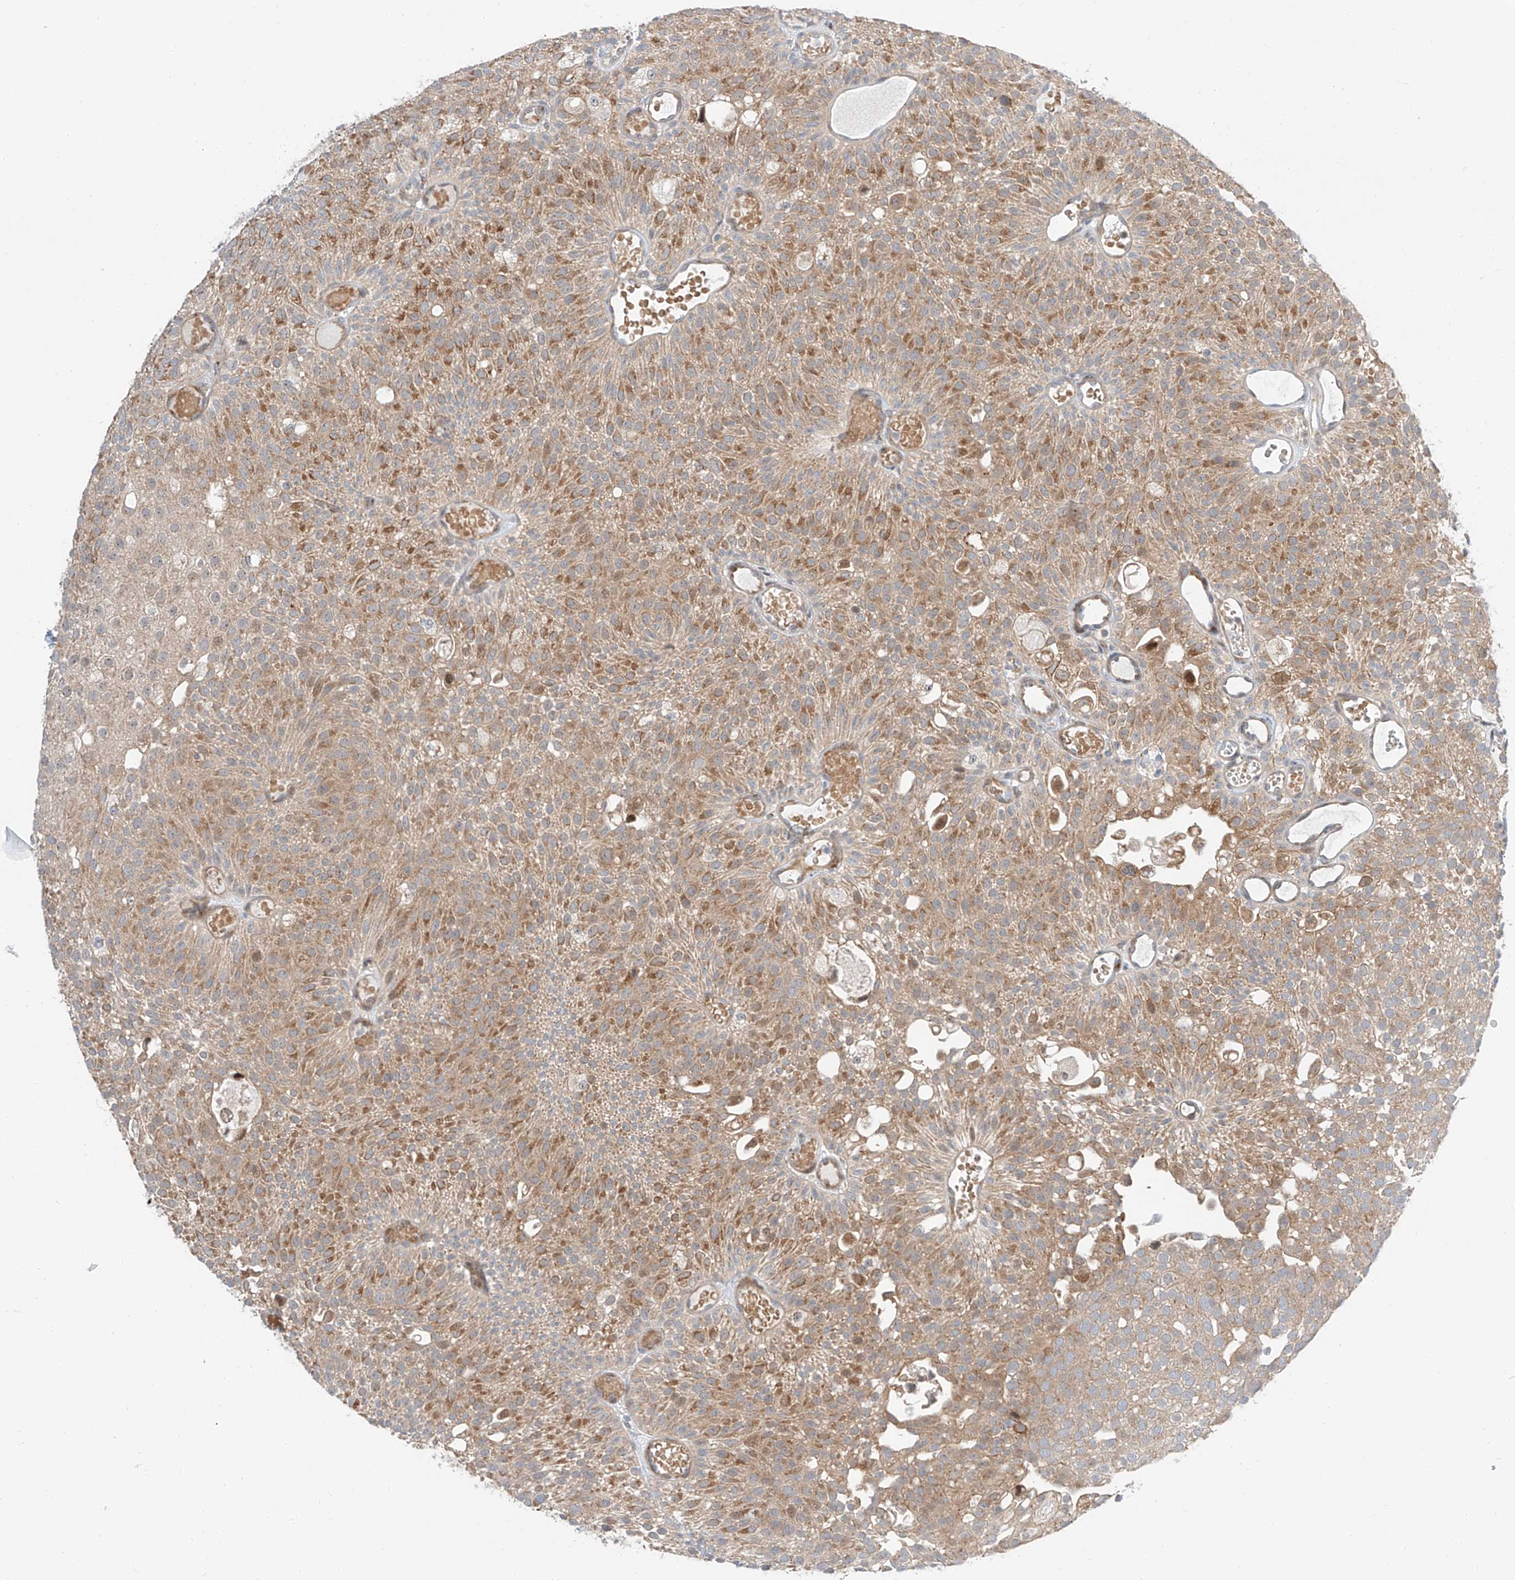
{"staining": {"intensity": "moderate", "quantity": ">75%", "location": "cytoplasmic/membranous"}, "tissue": "urothelial cancer", "cell_type": "Tumor cells", "image_type": "cancer", "snomed": [{"axis": "morphology", "description": "Urothelial carcinoma, Low grade"}, {"axis": "topography", "description": "Urinary bladder"}], "caption": "Urothelial carcinoma (low-grade) stained with a protein marker exhibits moderate staining in tumor cells.", "gene": "CLDND1", "patient": {"sex": "male", "age": 78}}